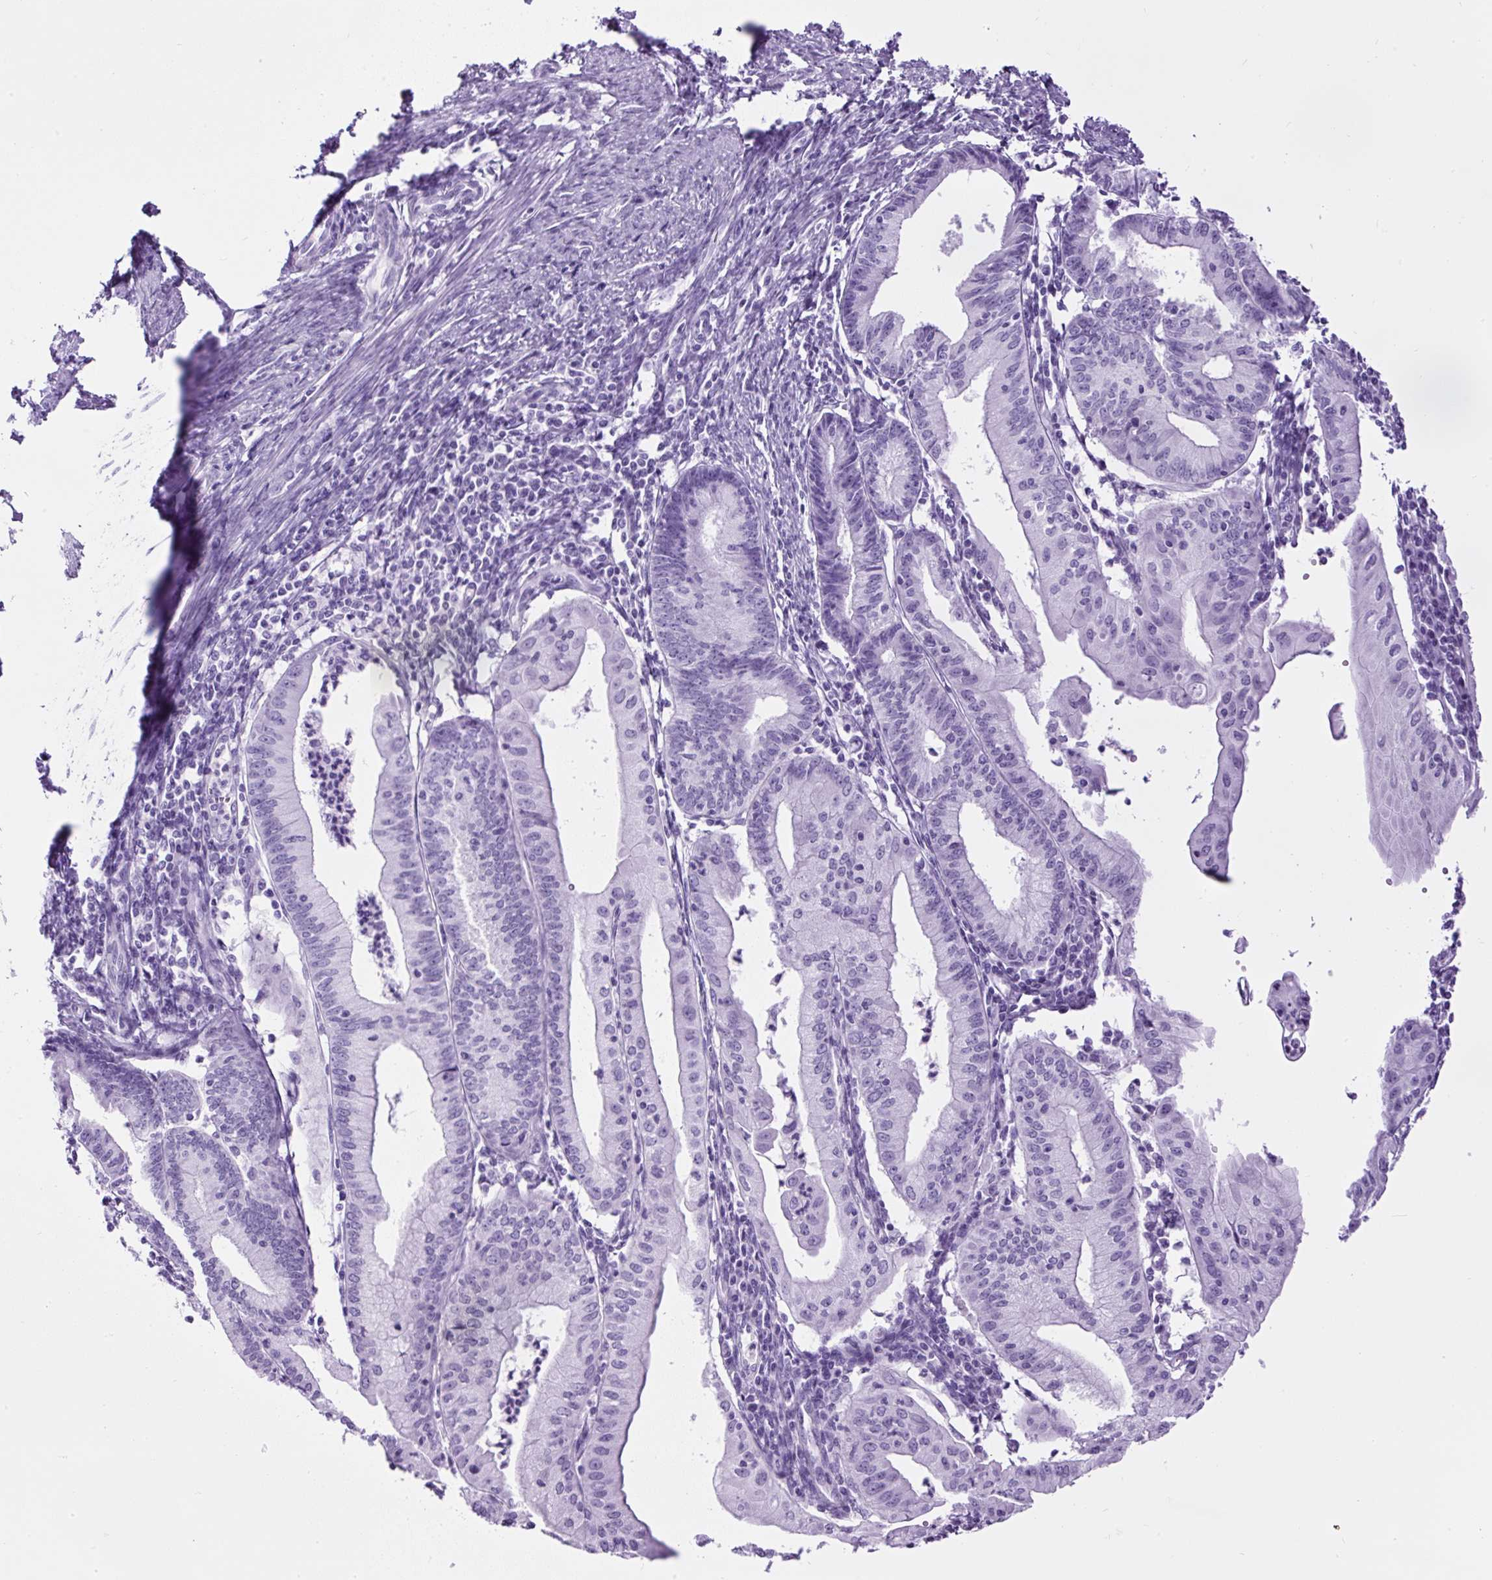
{"staining": {"intensity": "negative", "quantity": "none", "location": "none"}, "tissue": "endometrial cancer", "cell_type": "Tumor cells", "image_type": "cancer", "snomed": [{"axis": "morphology", "description": "Adenocarcinoma, NOS"}, {"axis": "topography", "description": "Endometrium"}], "caption": "A high-resolution histopathology image shows immunohistochemistry staining of adenocarcinoma (endometrial), which reveals no significant staining in tumor cells.", "gene": "CEL", "patient": {"sex": "female", "age": 60}}